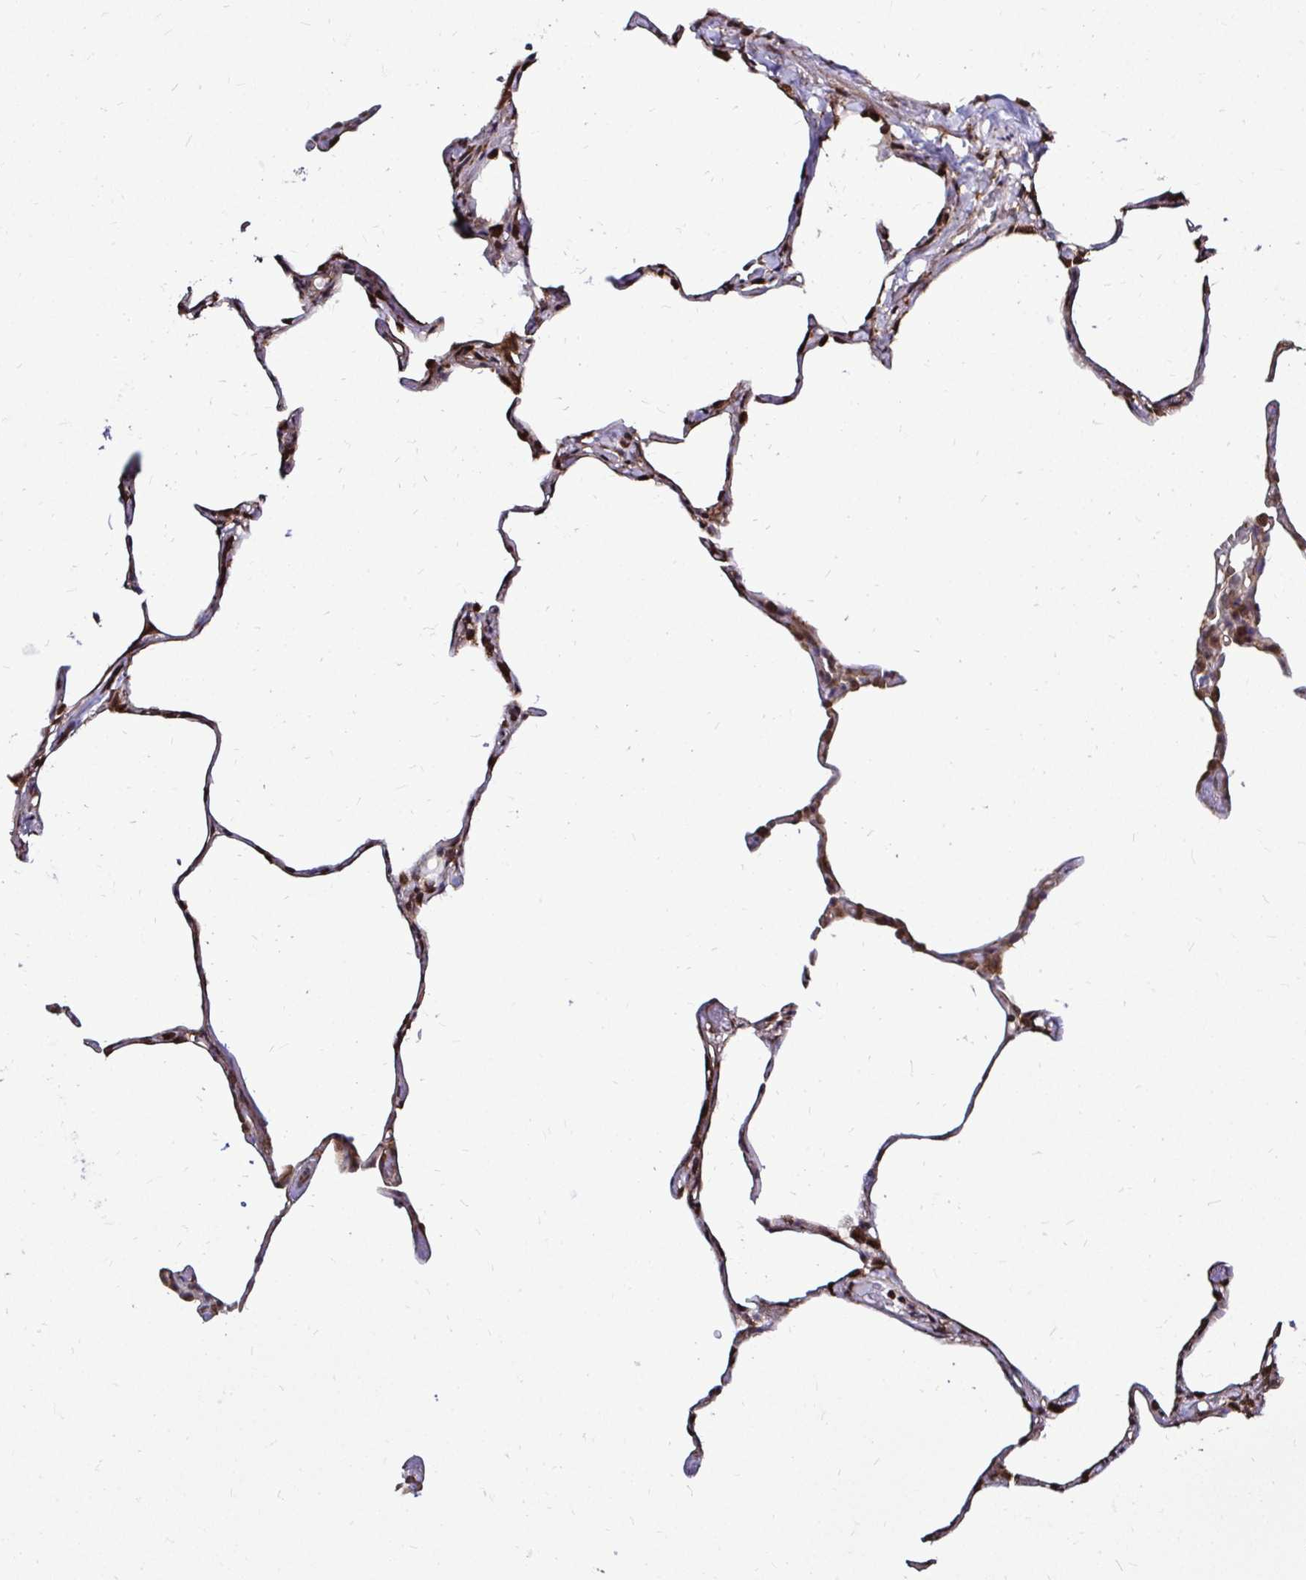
{"staining": {"intensity": "moderate", "quantity": ">75%", "location": "cytoplasmic/membranous,nuclear"}, "tissue": "lung", "cell_type": "Alveolar cells", "image_type": "normal", "snomed": [{"axis": "morphology", "description": "Normal tissue, NOS"}, {"axis": "topography", "description": "Lung"}], "caption": "Immunohistochemical staining of benign lung exhibits moderate cytoplasmic/membranous,nuclear protein staining in about >75% of alveolar cells.", "gene": "FMR1", "patient": {"sex": "male", "age": 65}}